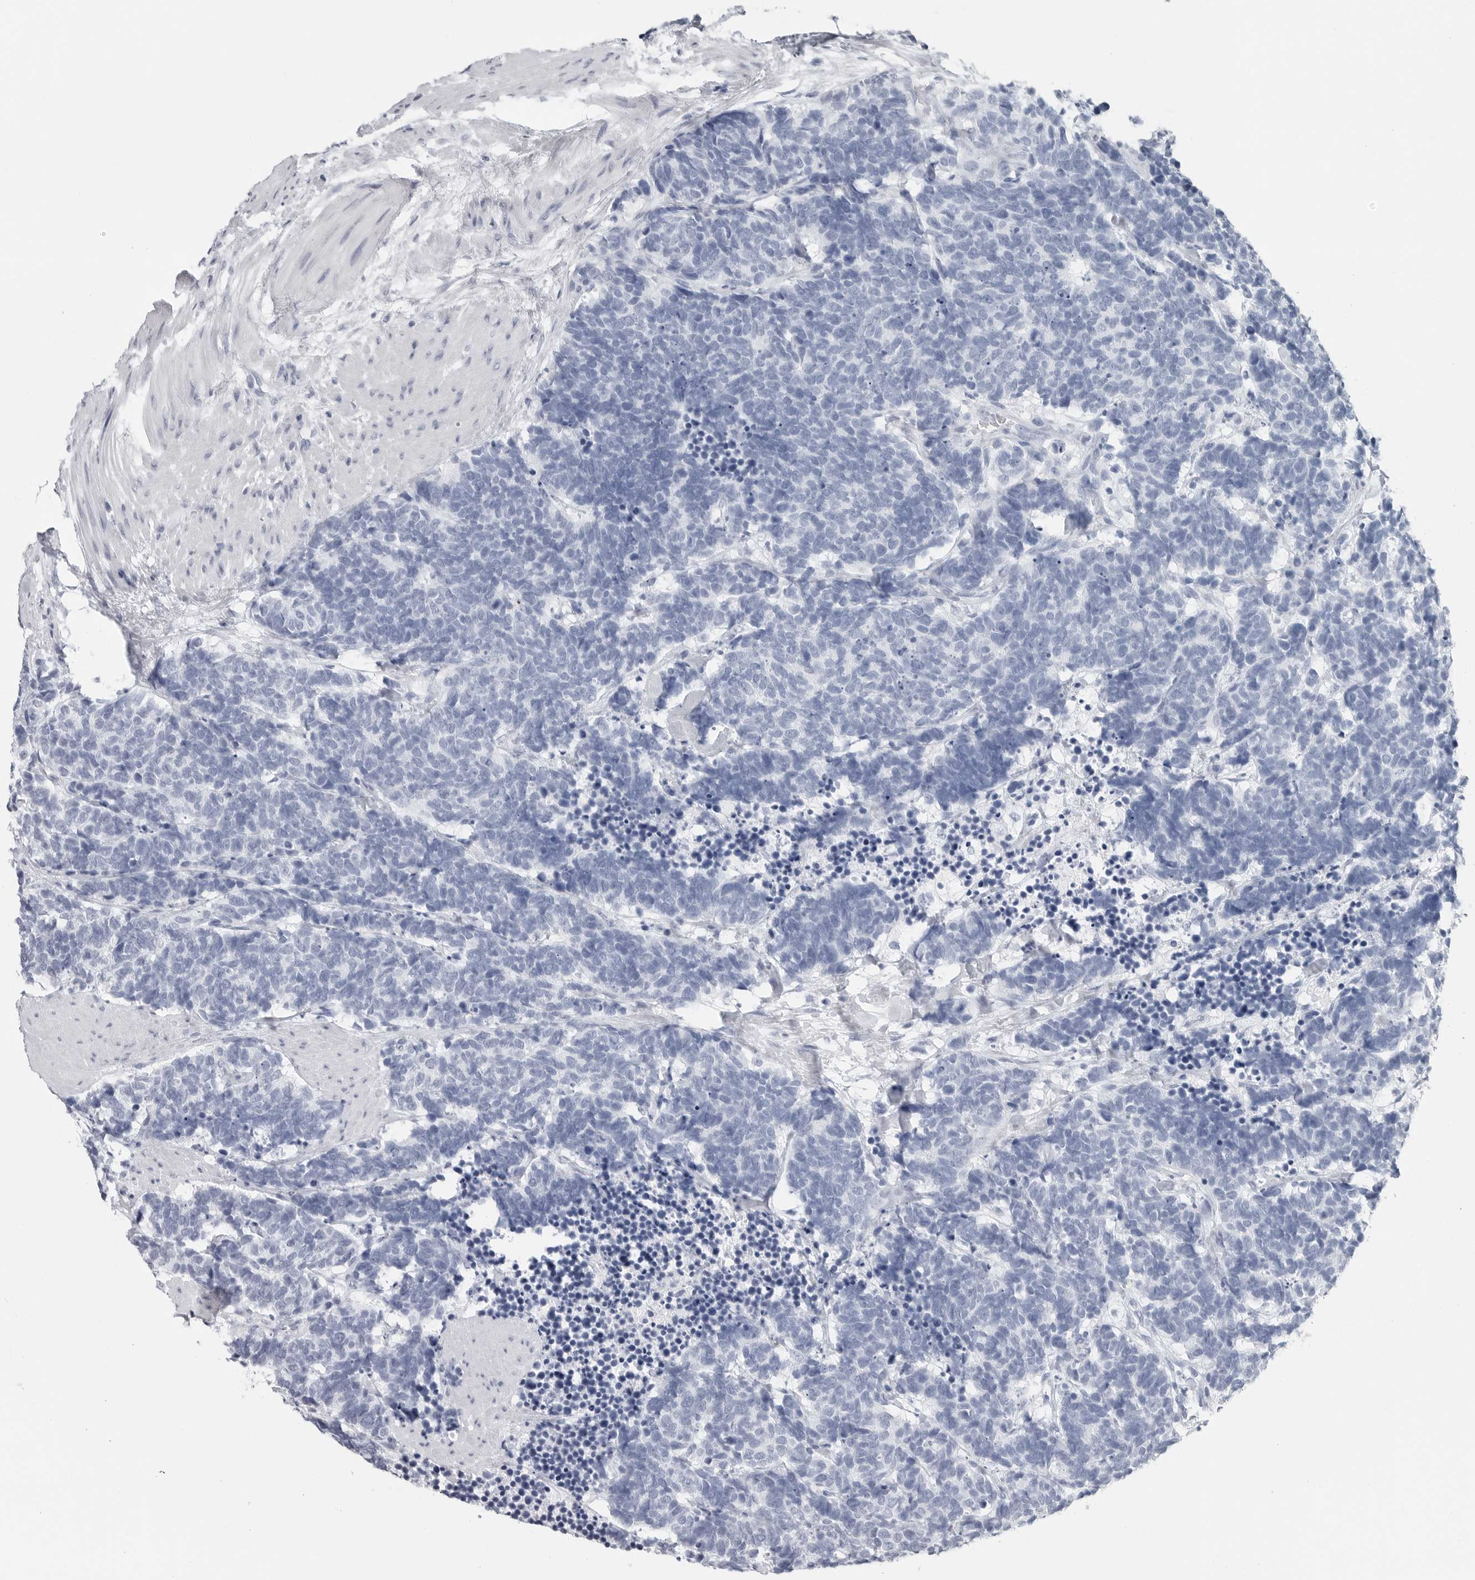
{"staining": {"intensity": "negative", "quantity": "none", "location": "none"}, "tissue": "carcinoid", "cell_type": "Tumor cells", "image_type": "cancer", "snomed": [{"axis": "morphology", "description": "Carcinoma, NOS"}, {"axis": "morphology", "description": "Carcinoid, malignant, NOS"}, {"axis": "topography", "description": "Urinary bladder"}], "caption": "The micrograph demonstrates no staining of tumor cells in carcinoma.", "gene": "CSH1", "patient": {"sex": "male", "age": 57}}